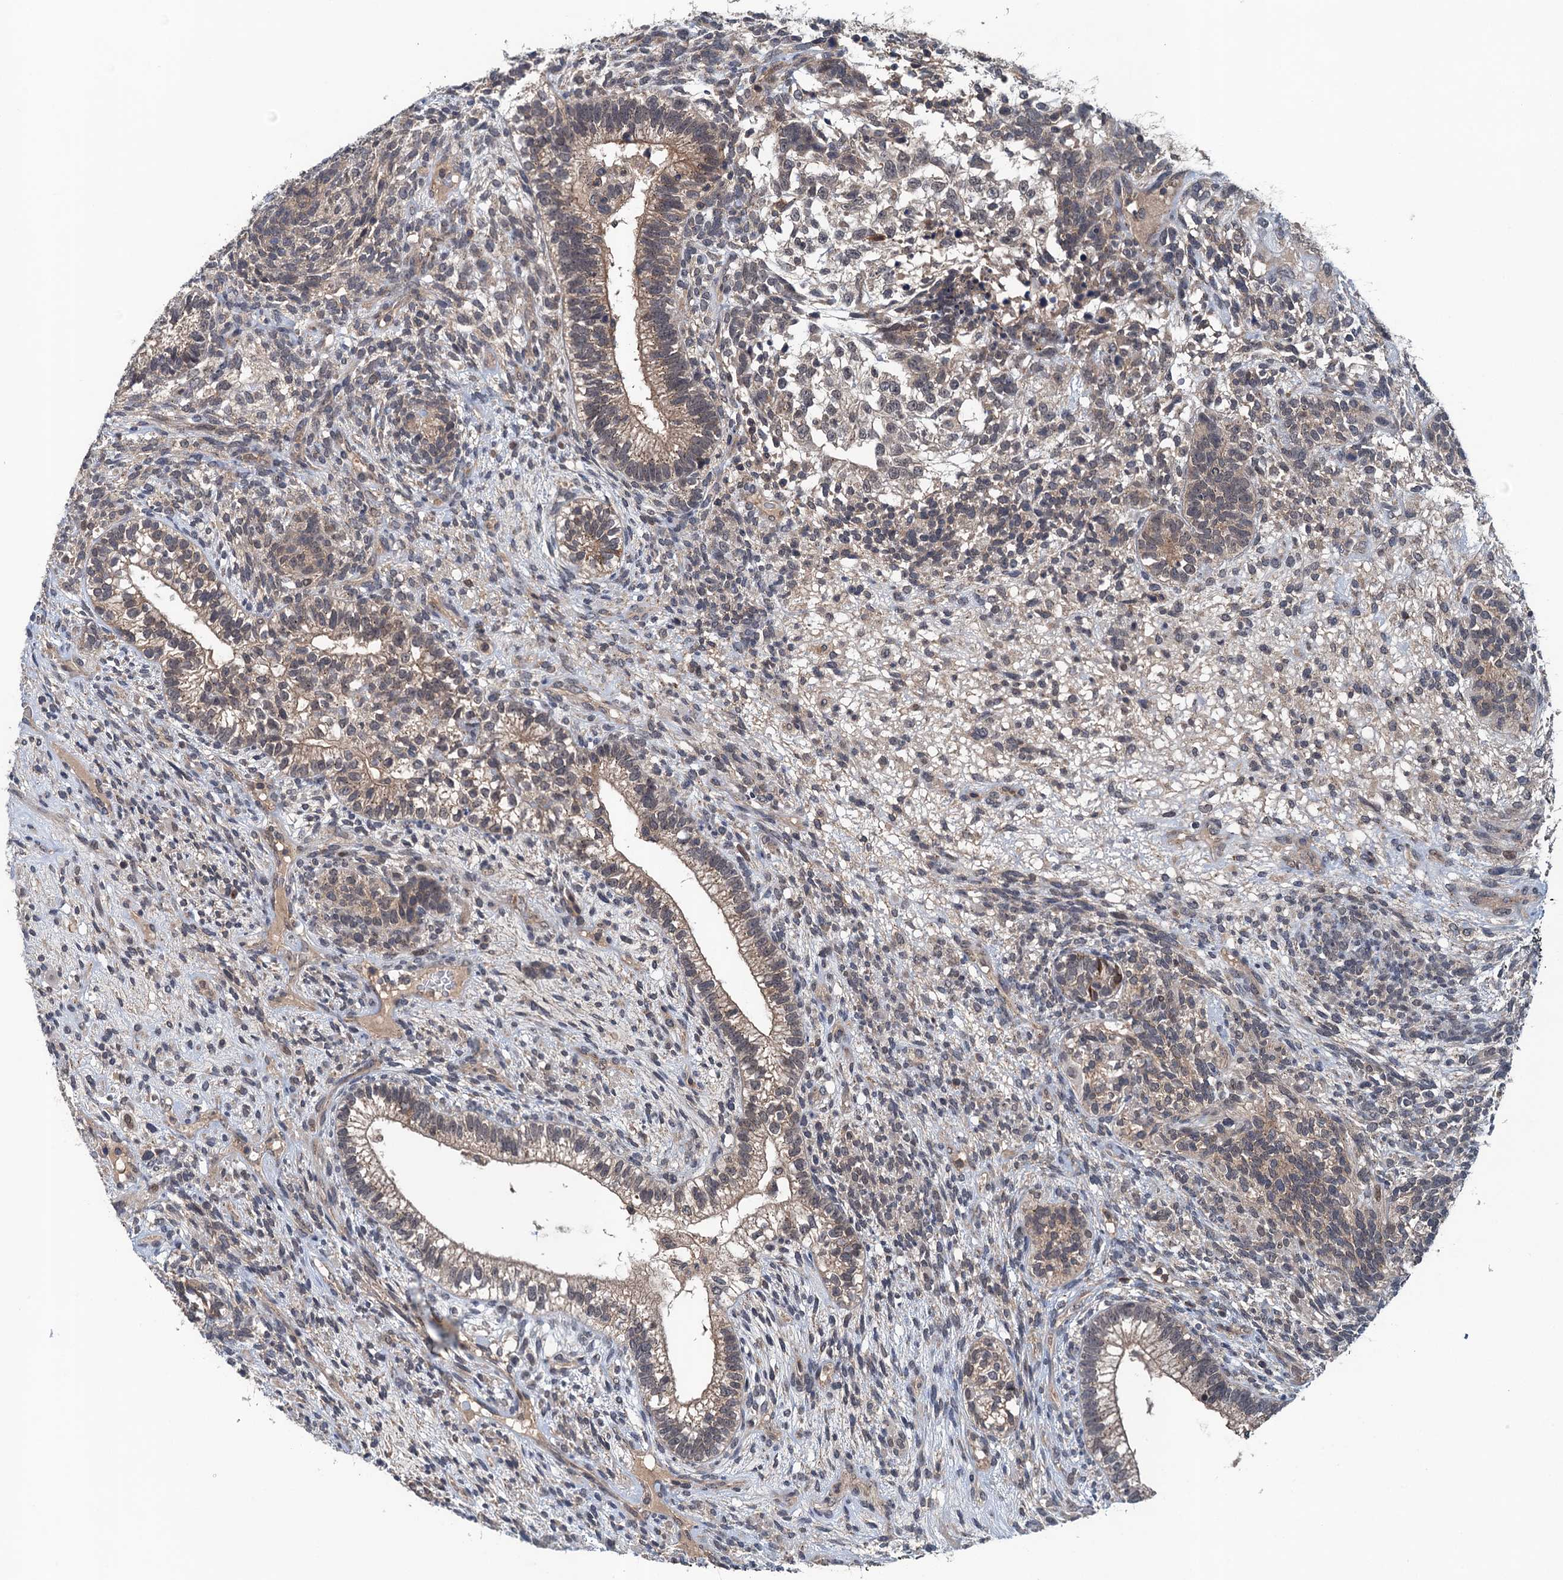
{"staining": {"intensity": "weak", "quantity": ">75%", "location": "cytoplasmic/membranous"}, "tissue": "testis cancer", "cell_type": "Tumor cells", "image_type": "cancer", "snomed": [{"axis": "morphology", "description": "Seminoma, NOS"}, {"axis": "morphology", "description": "Carcinoma, Embryonal, NOS"}, {"axis": "topography", "description": "Testis"}], "caption": "Immunohistochemical staining of human testis cancer shows low levels of weak cytoplasmic/membranous protein staining in about >75% of tumor cells.", "gene": "RNF165", "patient": {"sex": "male", "age": 28}}